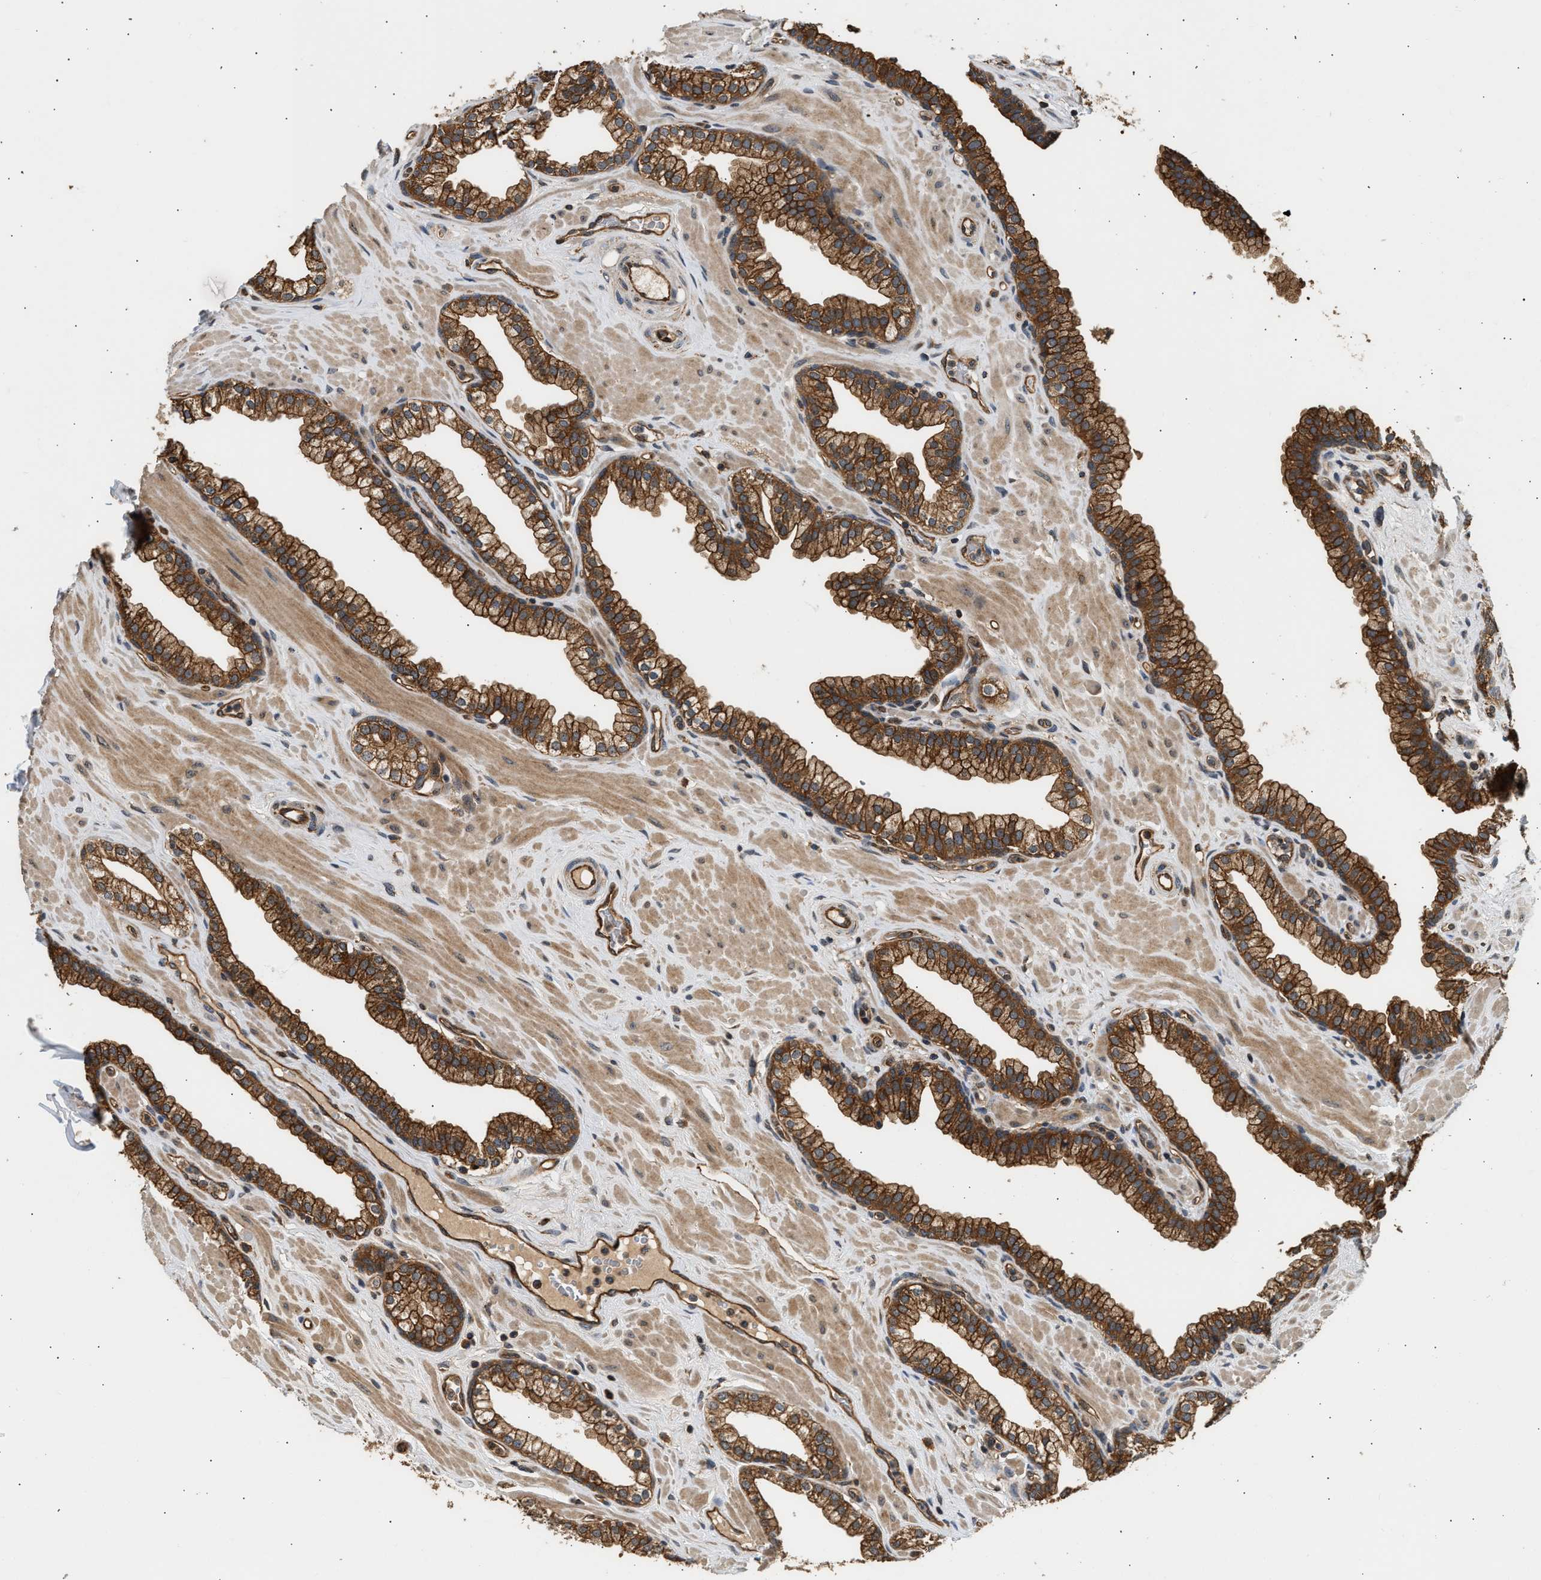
{"staining": {"intensity": "strong", "quantity": ">75%", "location": "cytoplasmic/membranous"}, "tissue": "prostate", "cell_type": "Glandular cells", "image_type": "normal", "snomed": [{"axis": "morphology", "description": "Normal tissue, NOS"}, {"axis": "morphology", "description": "Urothelial carcinoma, Low grade"}, {"axis": "topography", "description": "Urinary bladder"}, {"axis": "topography", "description": "Prostate"}], "caption": "Glandular cells reveal high levels of strong cytoplasmic/membranous positivity in about >75% of cells in unremarkable human prostate.", "gene": "DUSP14", "patient": {"sex": "male", "age": 60}}